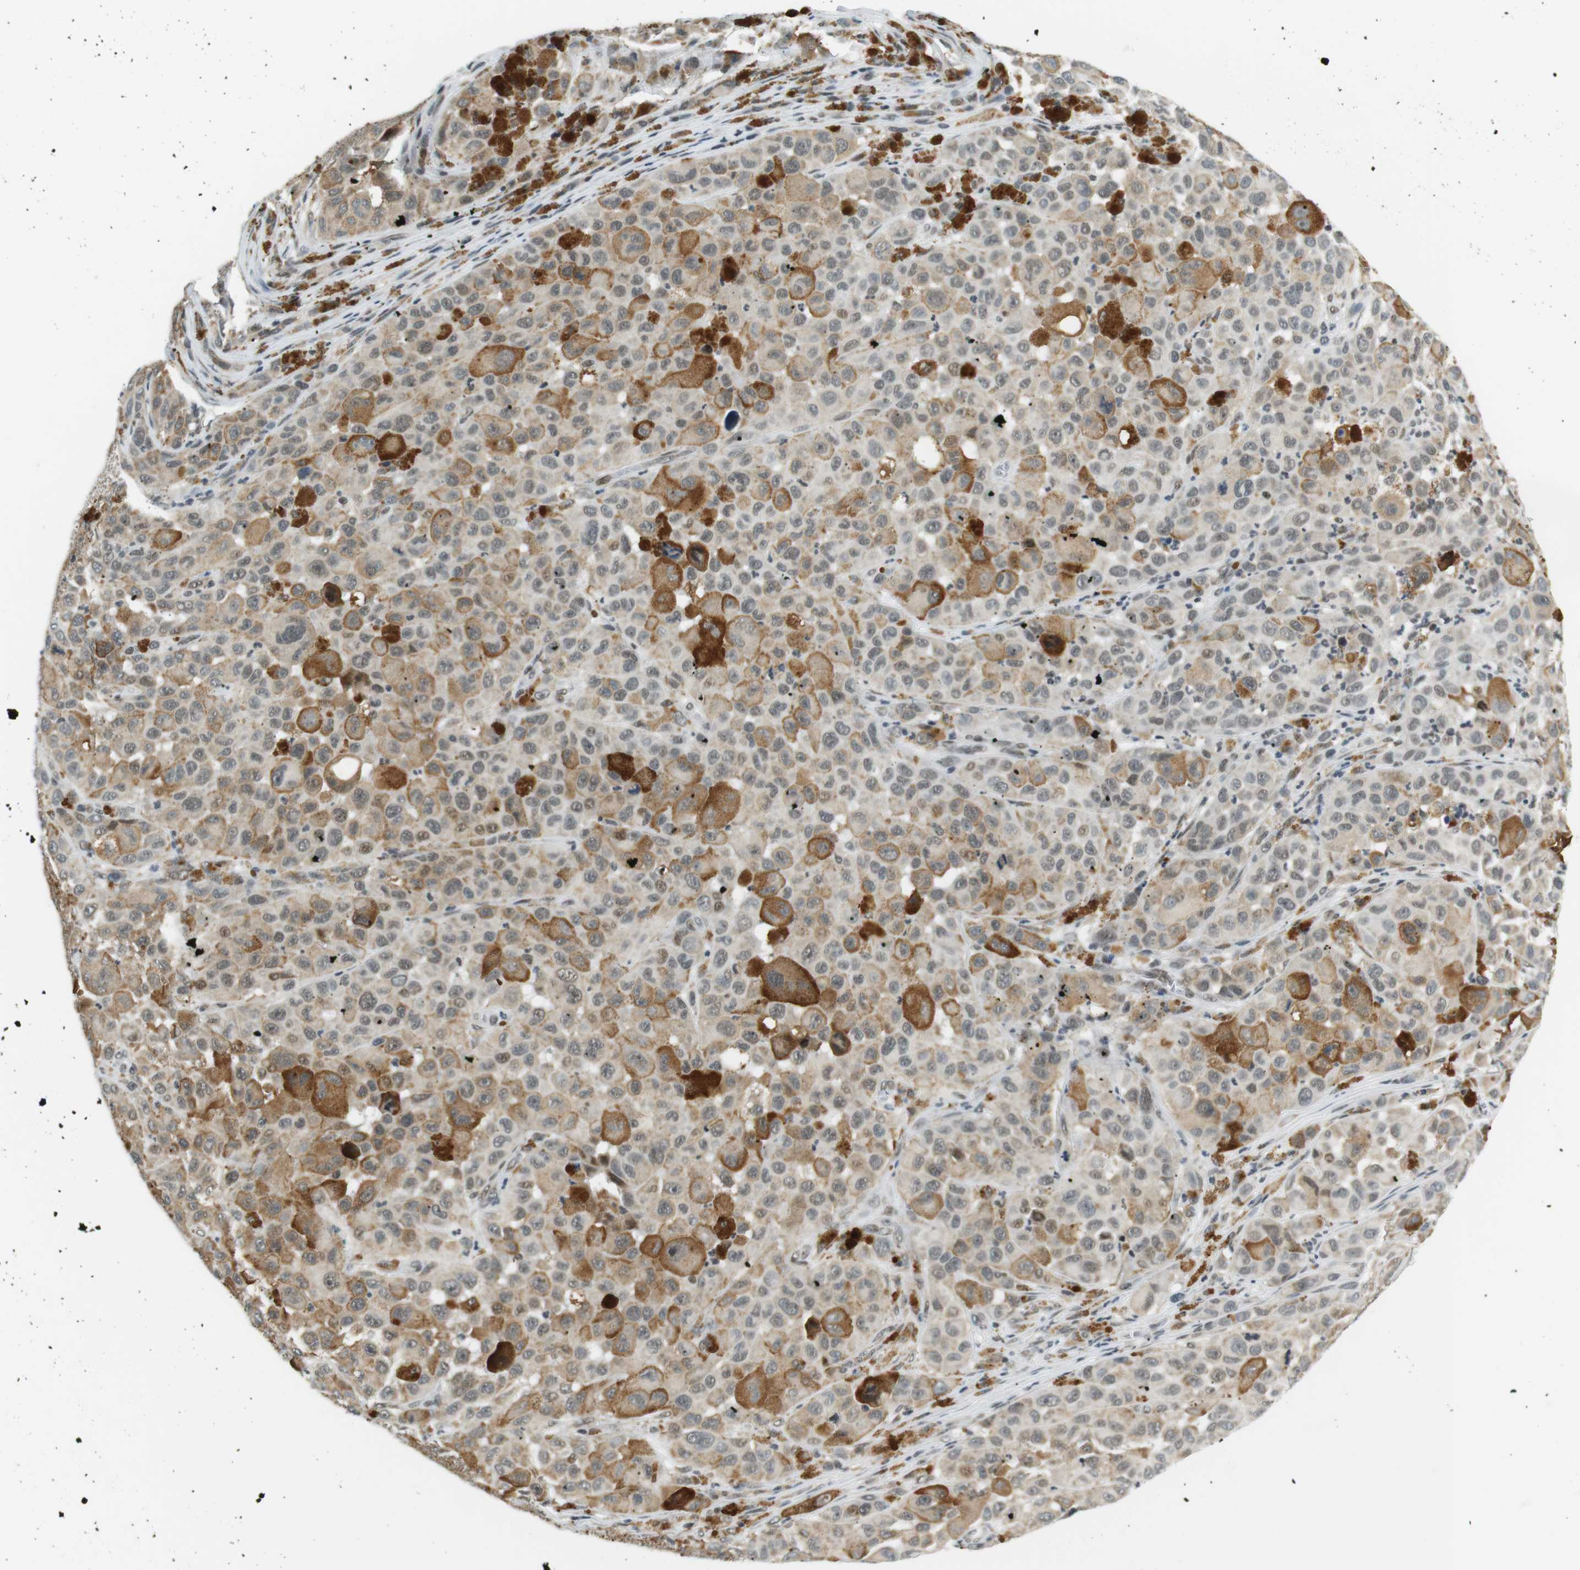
{"staining": {"intensity": "weak", "quantity": "25%-75%", "location": "cytoplasmic/membranous,nuclear"}, "tissue": "melanoma", "cell_type": "Tumor cells", "image_type": "cancer", "snomed": [{"axis": "morphology", "description": "Malignant melanoma, NOS"}, {"axis": "topography", "description": "Skin"}], "caption": "Brown immunohistochemical staining in human malignant melanoma demonstrates weak cytoplasmic/membranous and nuclear positivity in approximately 25%-75% of tumor cells.", "gene": "RNF38", "patient": {"sex": "male", "age": 96}}